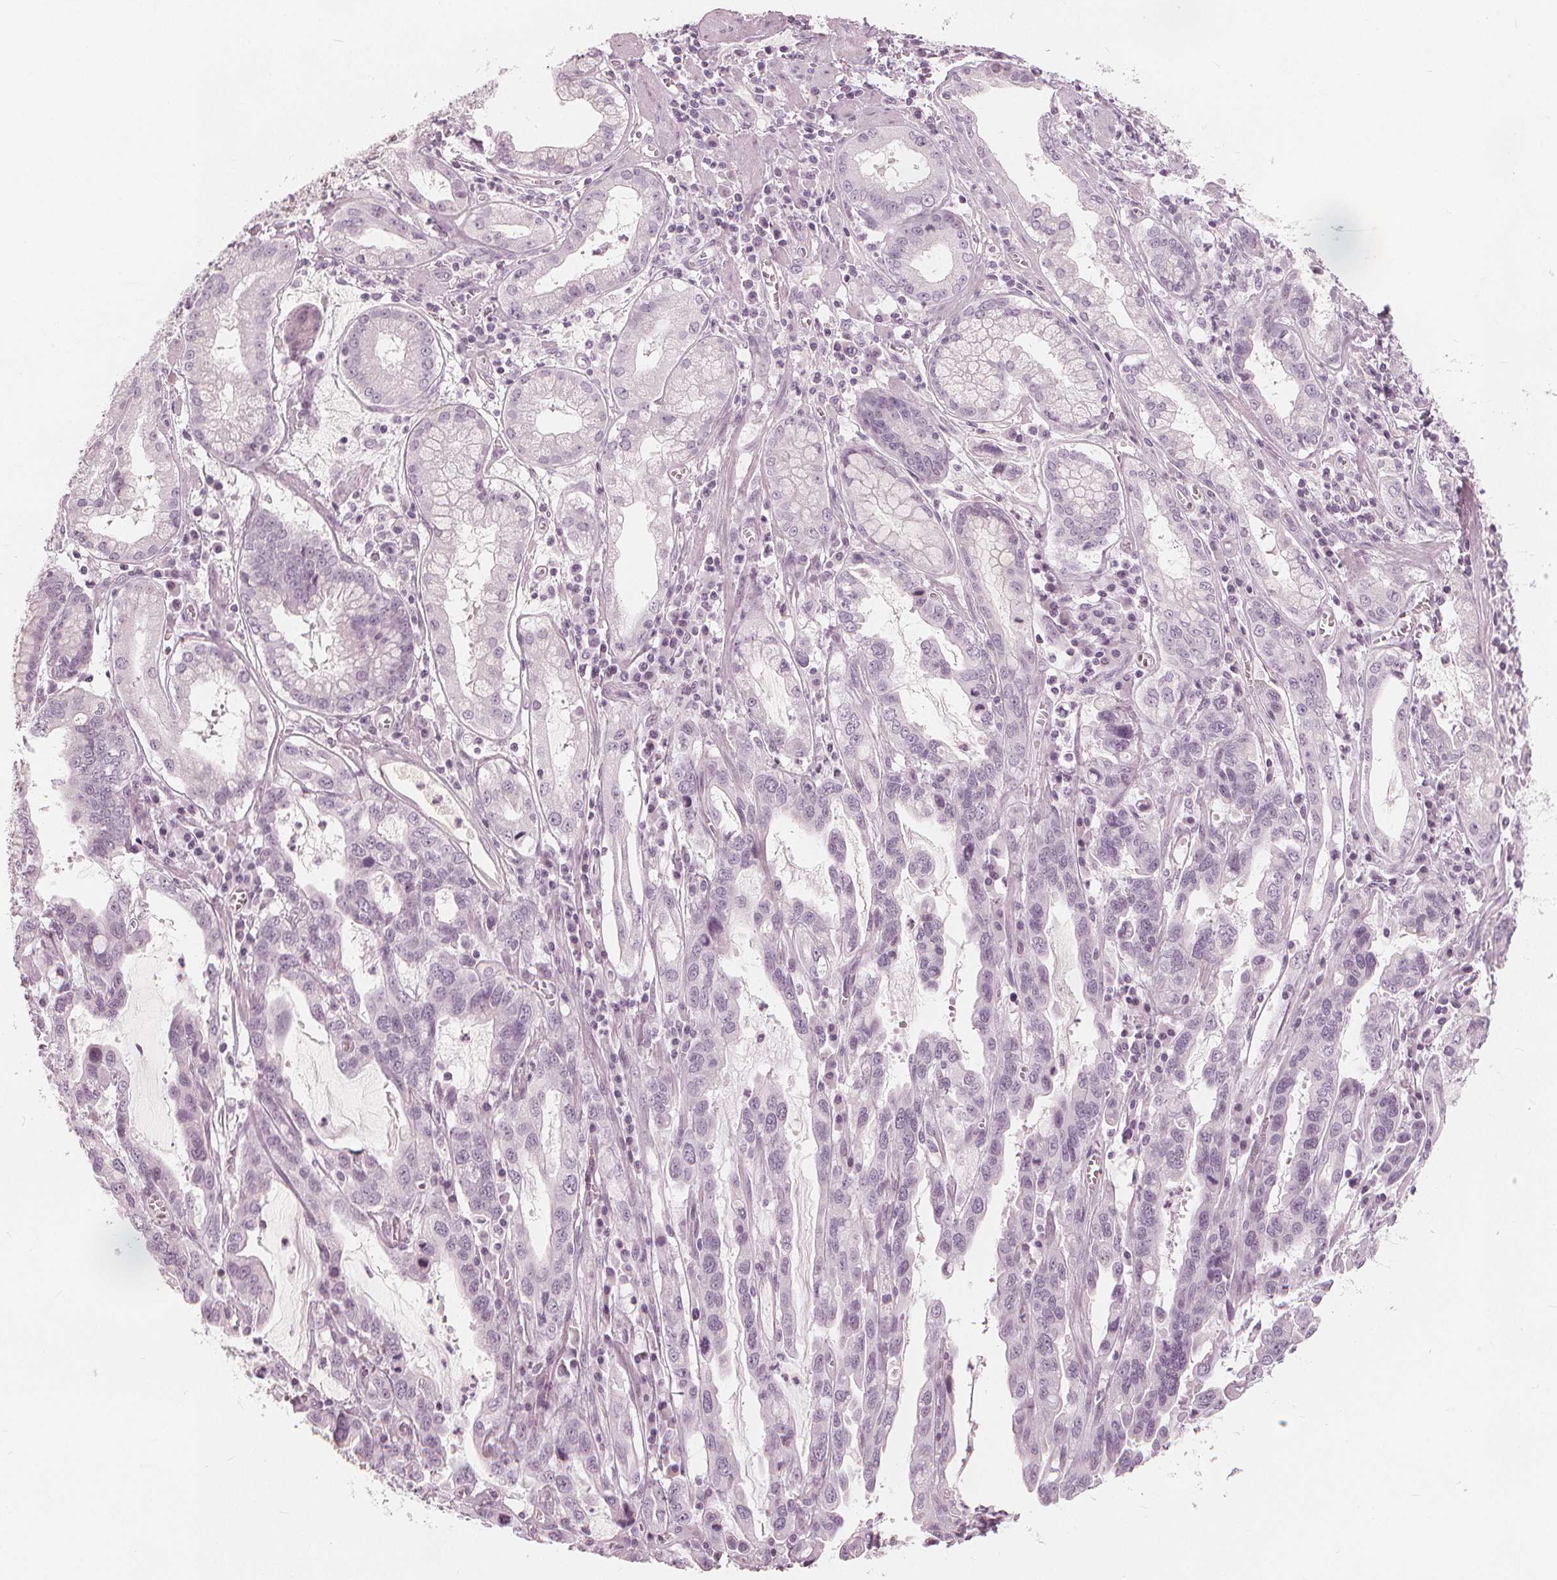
{"staining": {"intensity": "negative", "quantity": "none", "location": "none"}, "tissue": "stomach cancer", "cell_type": "Tumor cells", "image_type": "cancer", "snomed": [{"axis": "morphology", "description": "Adenocarcinoma, NOS"}, {"axis": "topography", "description": "Stomach, lower"}], "caption": "Tumor cells show no significant protein staining in stomach cancer.", "gene": "PAEP", "patient": {"sex": "female", "age": 76}}